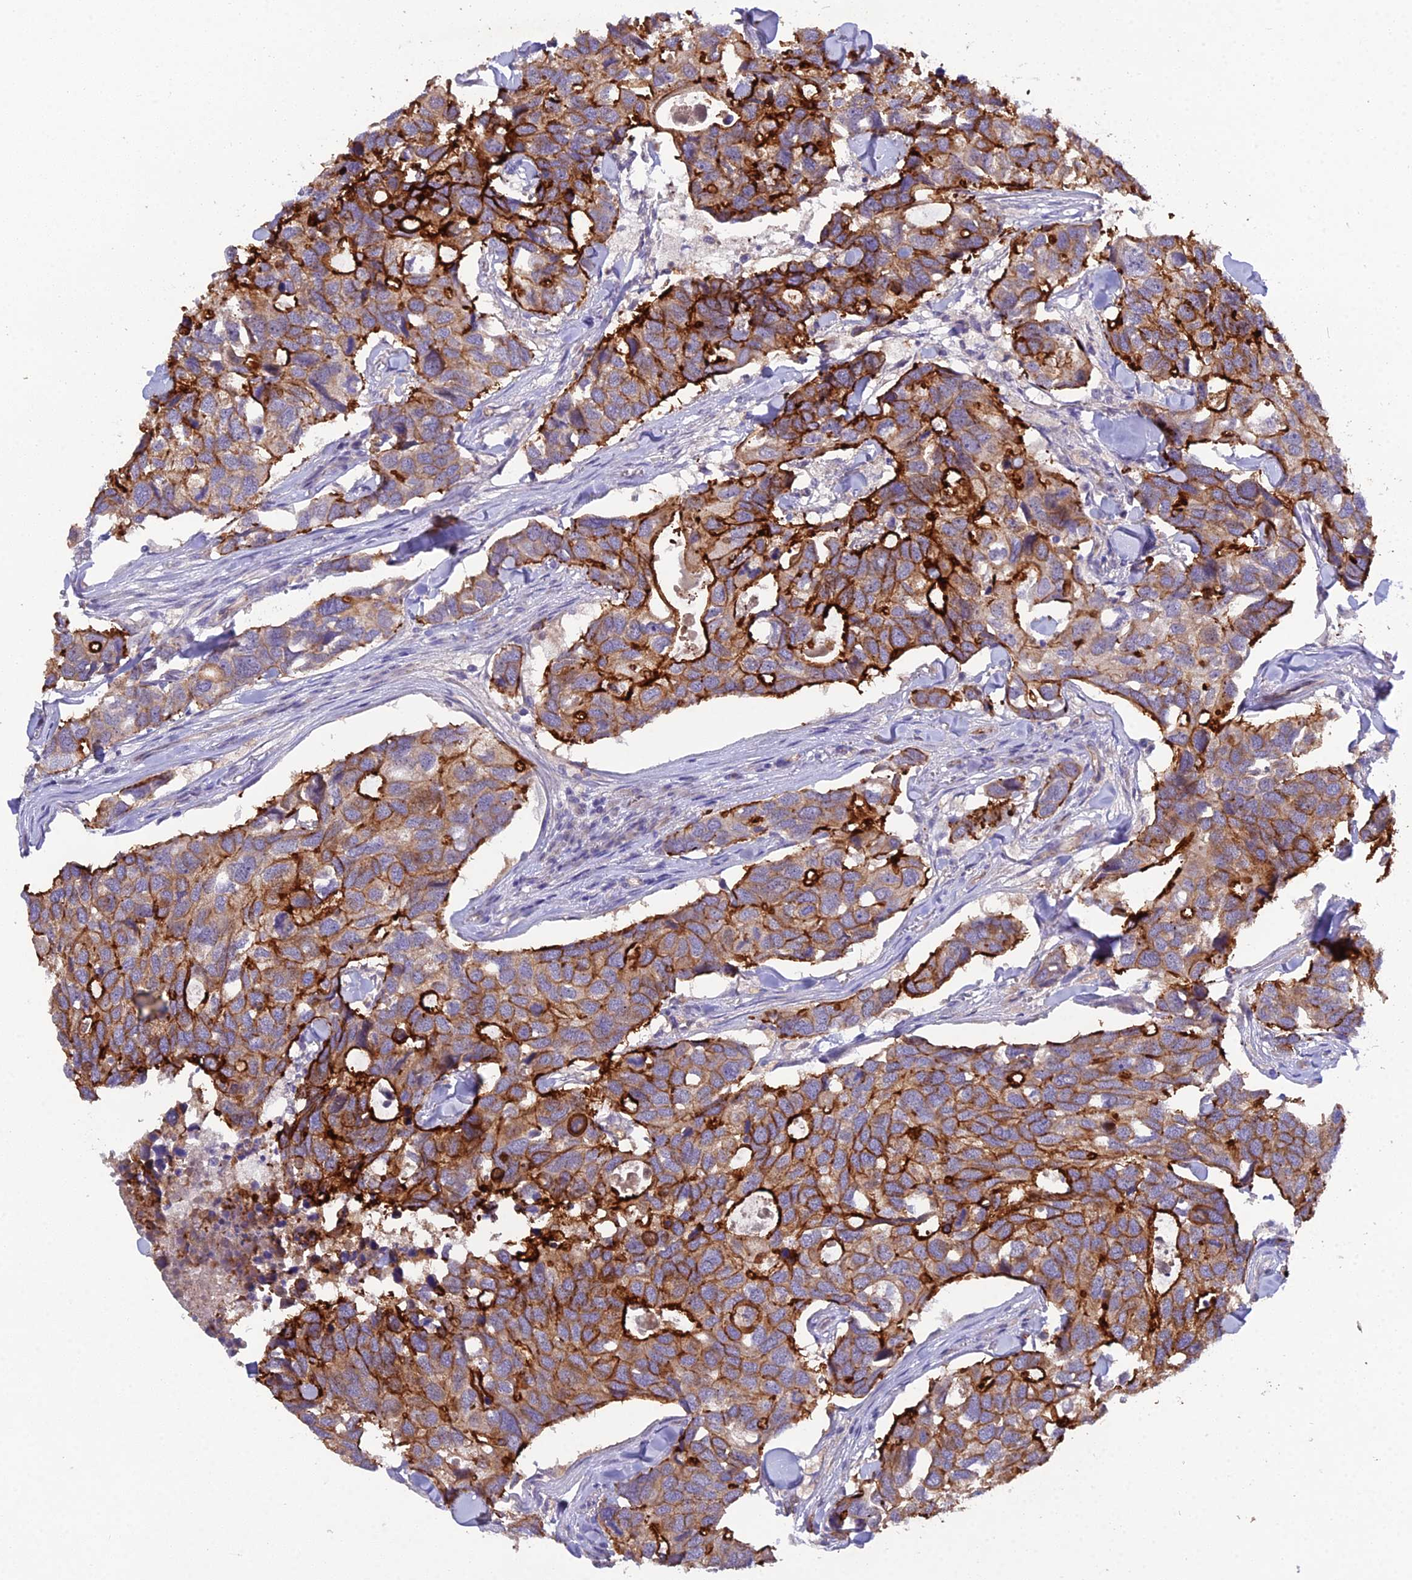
{"staining": {"intensity": "strong", "quantity": ">75%", "location": "cytoplasmic/membranous"}, "tissue": "breast cancer", "cell_type": "Tumor cells", "image_type": "cancer", "snomed": [{"axis": "morphology", "description": "Duct carcinoma"}, {"axis": "topography", "description": "Breast"}], "caption": "Breast cancer (infiltrating ductal carcinoma) stained with DAB immunohistochemistry (IHC) shows high levels of strong cytoplasmic/membranous staining in approximately >75% of tumor cells.", "gene": "CFAP47", "patient": {"sex": "female", "age": 83}}